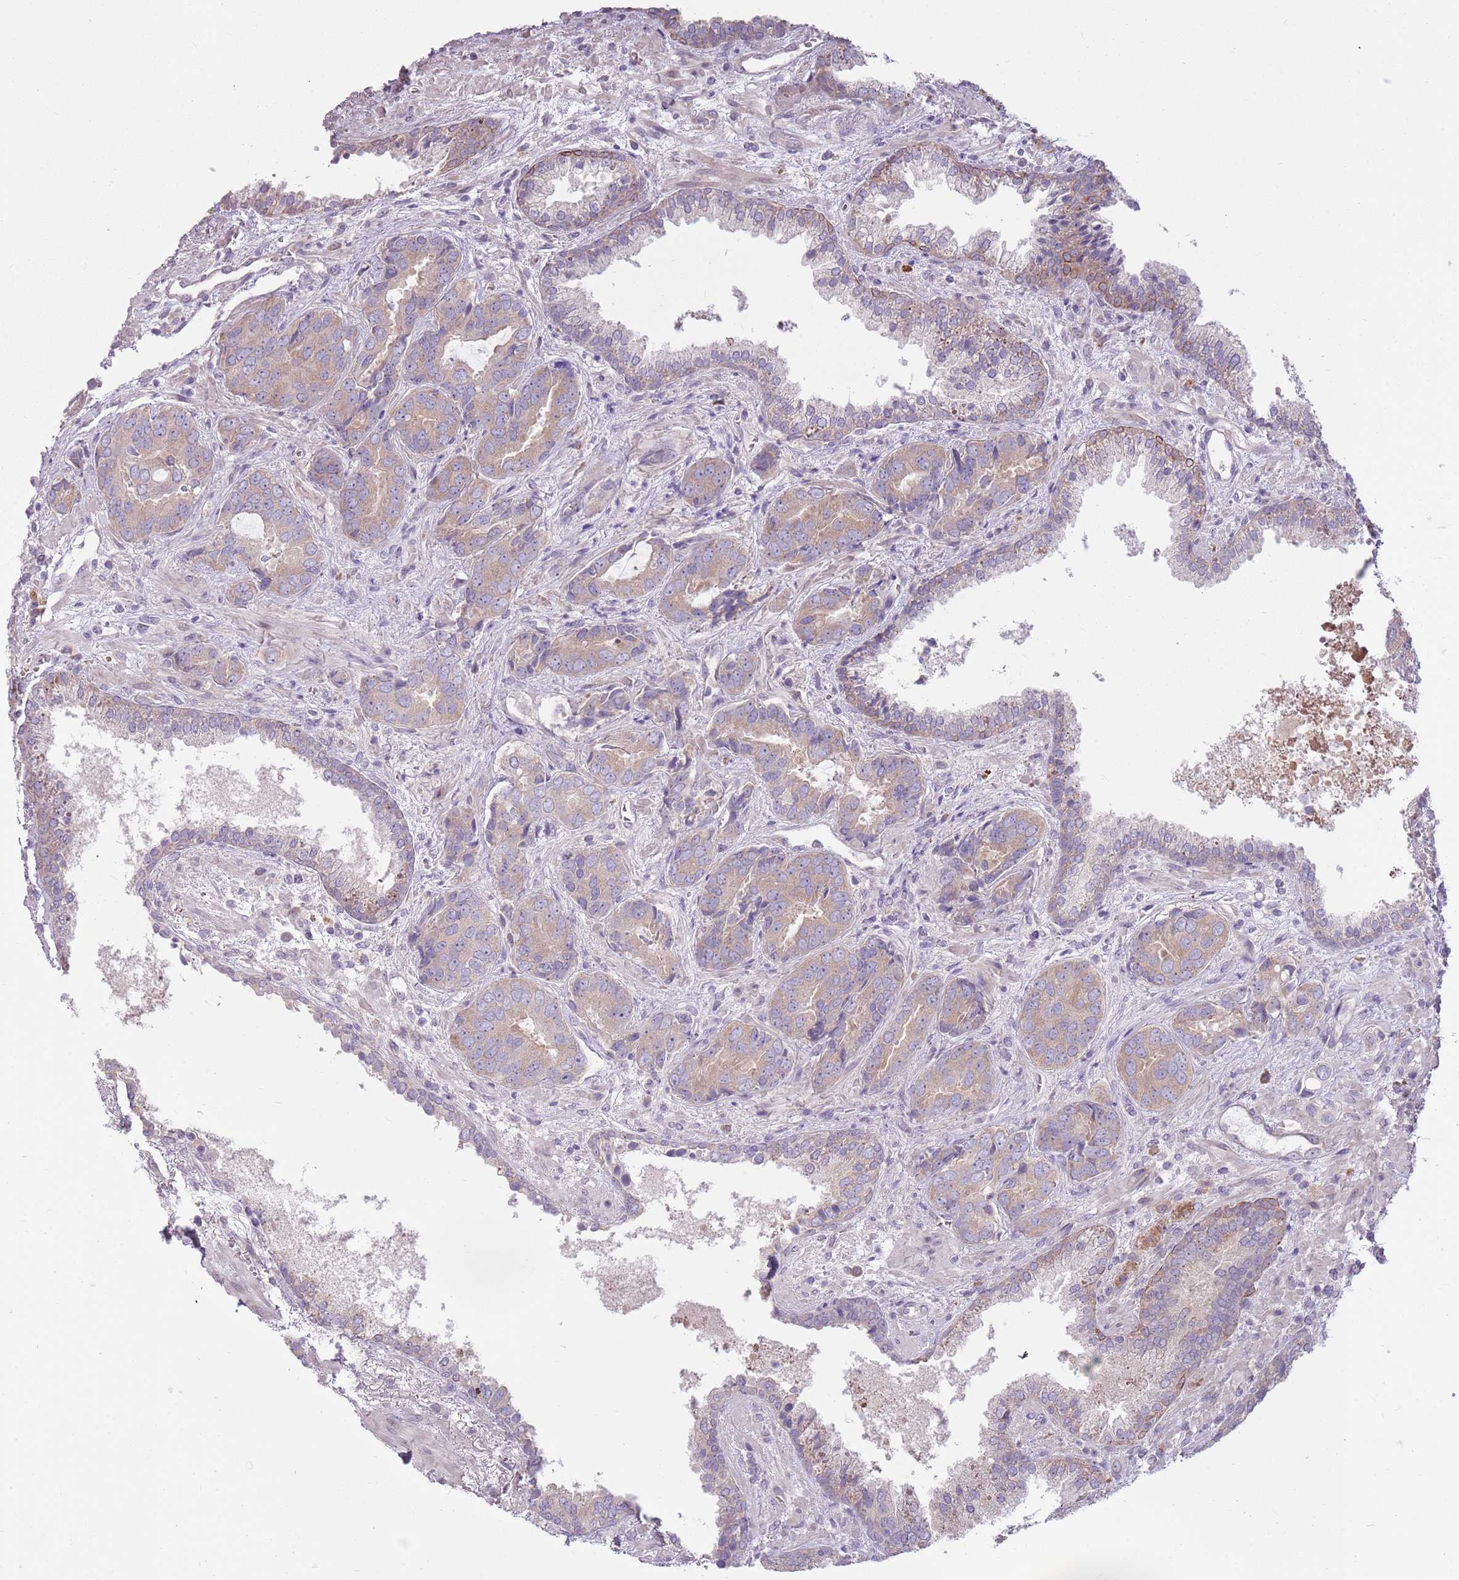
{"staining": {"intensity": "weak", "quantity": "25%-75%", "location": "cytoplasmic/membranous"}, "tissue": "prostate cancer", "cell_type": "Tumor cells", "image_type": "cancer", "snomed": [{"axis": "morphology", "description": "Adenocarcinoma, High grade"}, {"axis": "topography", "description": "Prostate"}], "caption": "A histopathology image of prostate adenocarcinoma (high-grade) stained for a protein reveals weak cytoplasmic/membranous brown staining in tumor cells.", "gene": "HSPA14", "patient": {"sex": "male", "age": 71}}